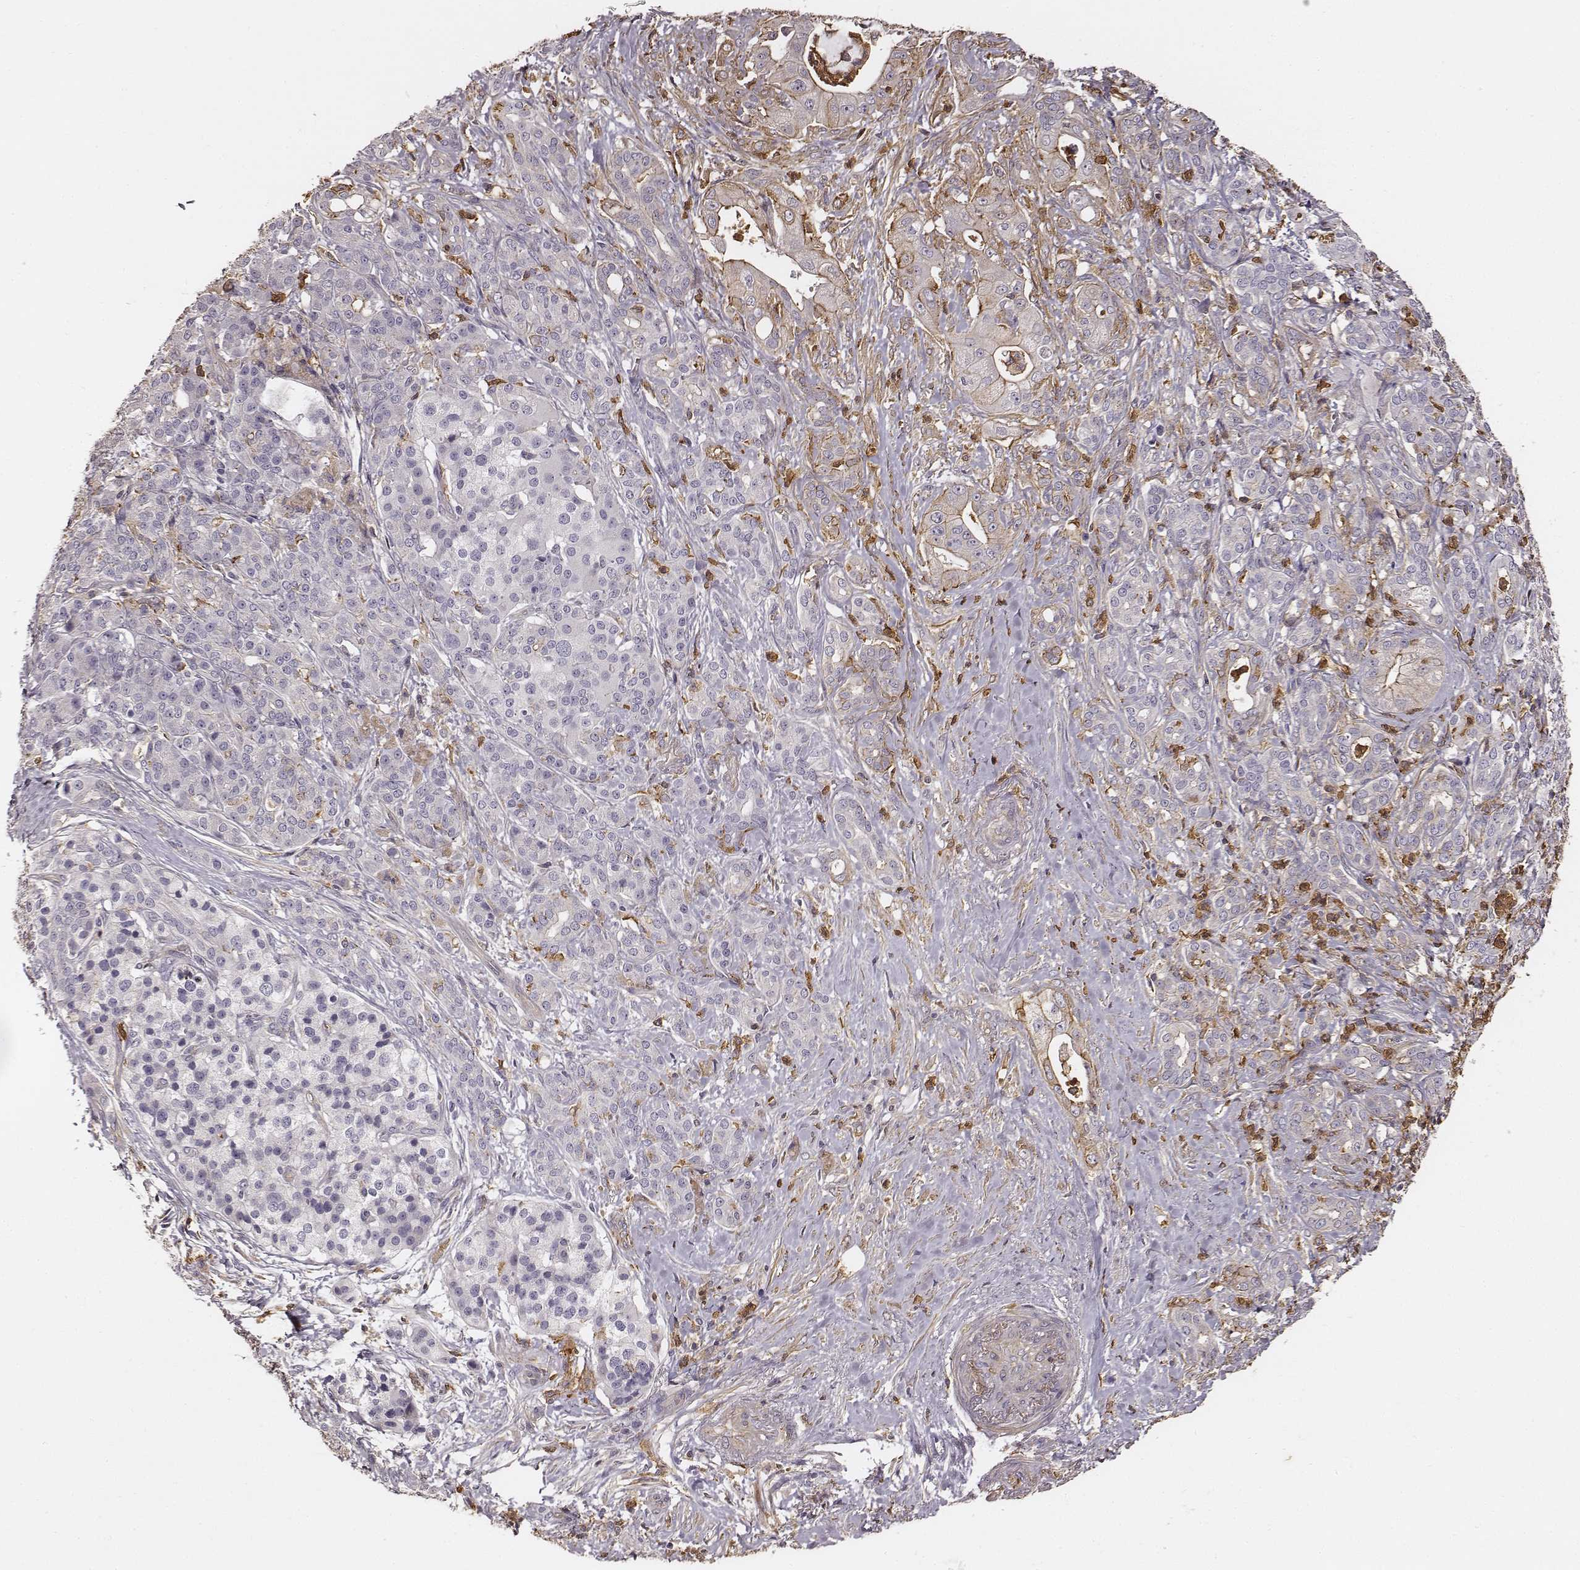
{"staining": {"intensity": "weak", "quantity": "<25%", "location": "cytoplasmic/membranous"}, "tissue": "pancreatic cancer", "cell_type": "Tumor cells", "image_type": "cancer", "snomed": [{"axis": "morphology", "description": "Normal tissue, NOS"}, {"axis": "morphology", "description": "Inflammation, NOS"}, {"axis": "morphology", "description": "Adenocarcinoma, NOS"}, {"axis": "topography", "description": "Pancreas"}], "caption": "Micrograph shows no significant protein expression in tumor cells of pancreatic cancer.", "gene": "ZYX", "patient": {"sex": "male", "age": 57}}